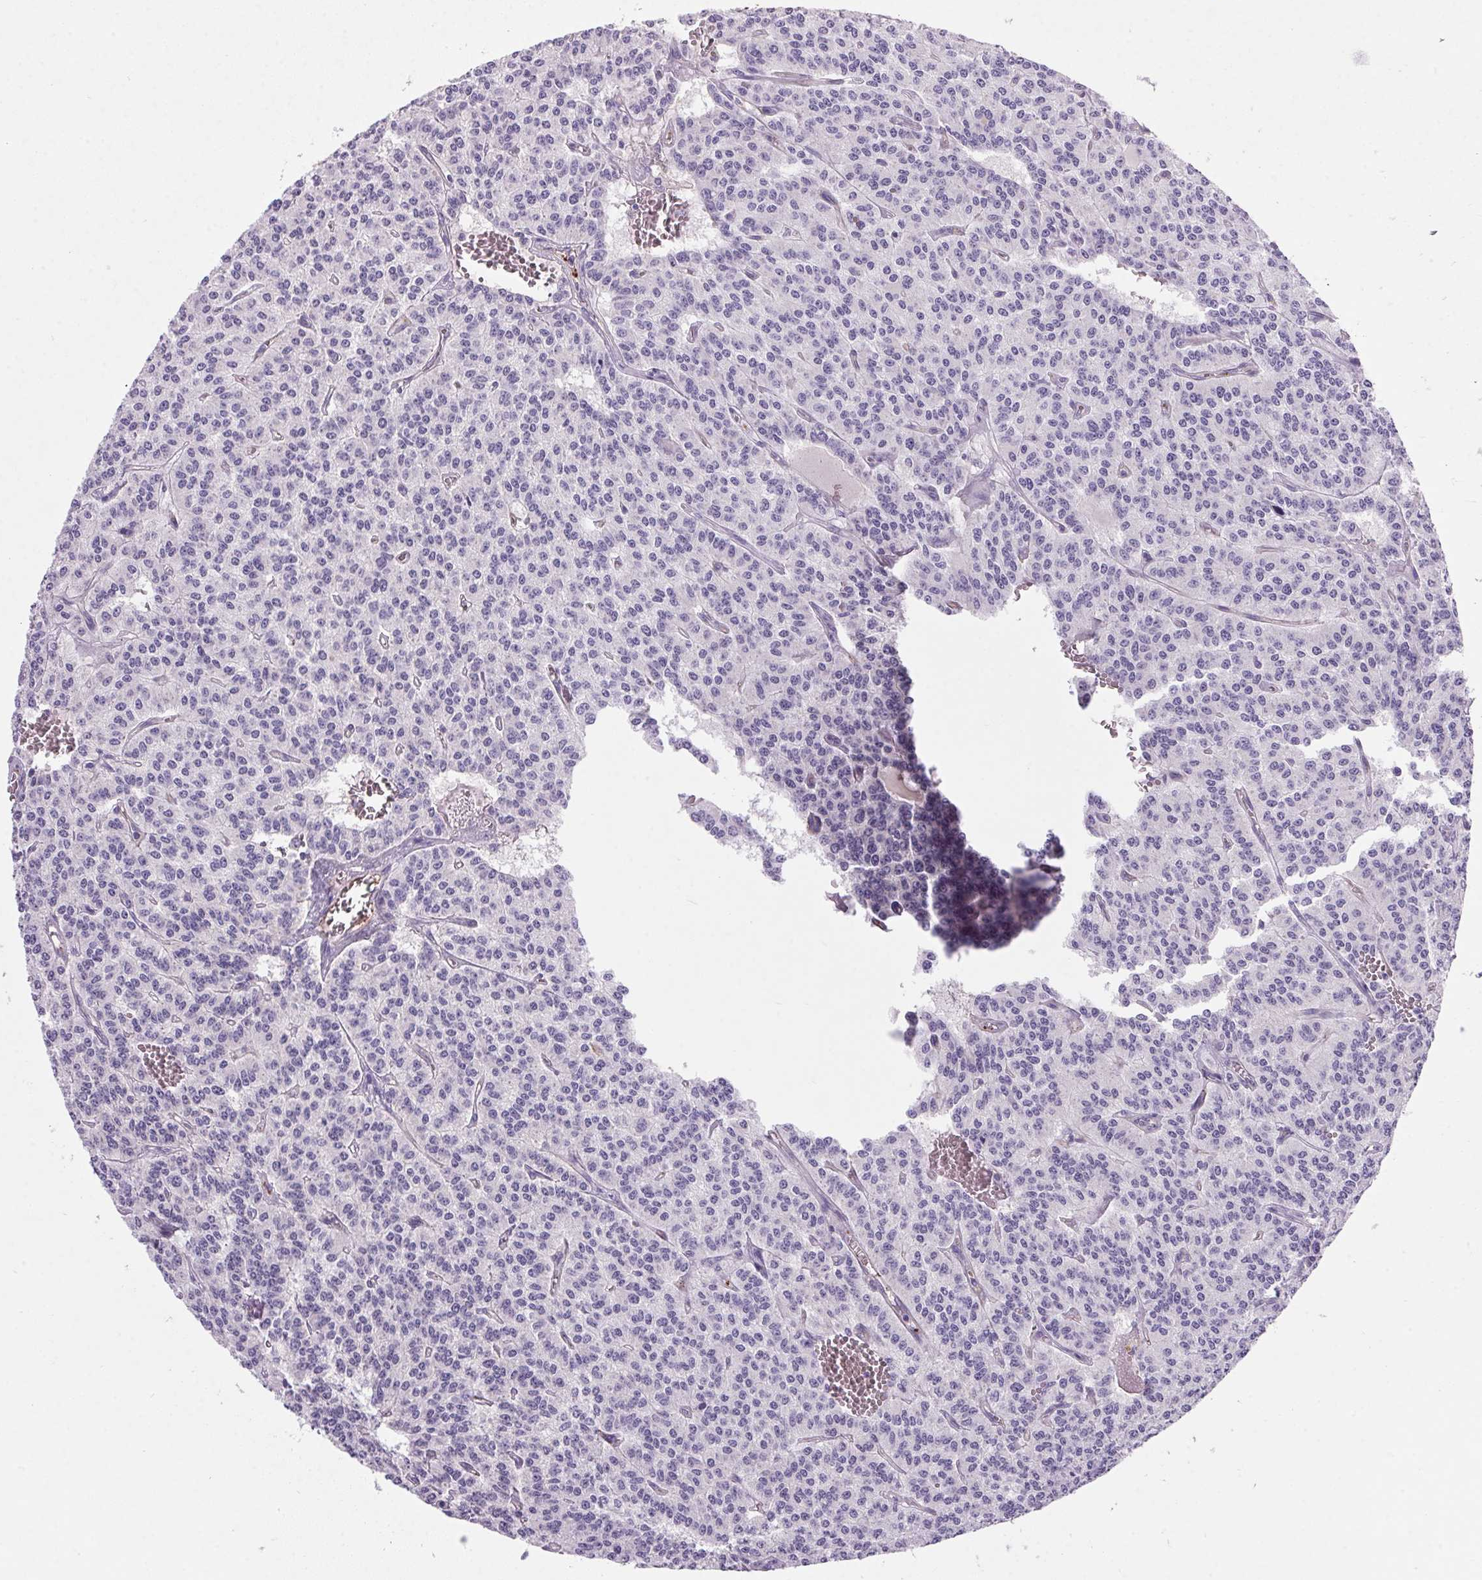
{"staining": {"intensity": "negative", "quantity": "none", "location": "none"}, "tissue": "carcinoid", "cell_type": "Tumor cells", "image_type": "cancer", "snomed": [{"axis": "morphology", "description": "Carcinoid, malignant, NOS"}, {"axis": "topography", "description": "Lung"}], "caption": "High magnification brightfield microscopy of carcinoid stained with DAB (brown) and counterstained with hematoxylin (blue): tumor cells show no significant staining.", "gene": "APOC4", "patient": {"sex": "female", "age": 71}}